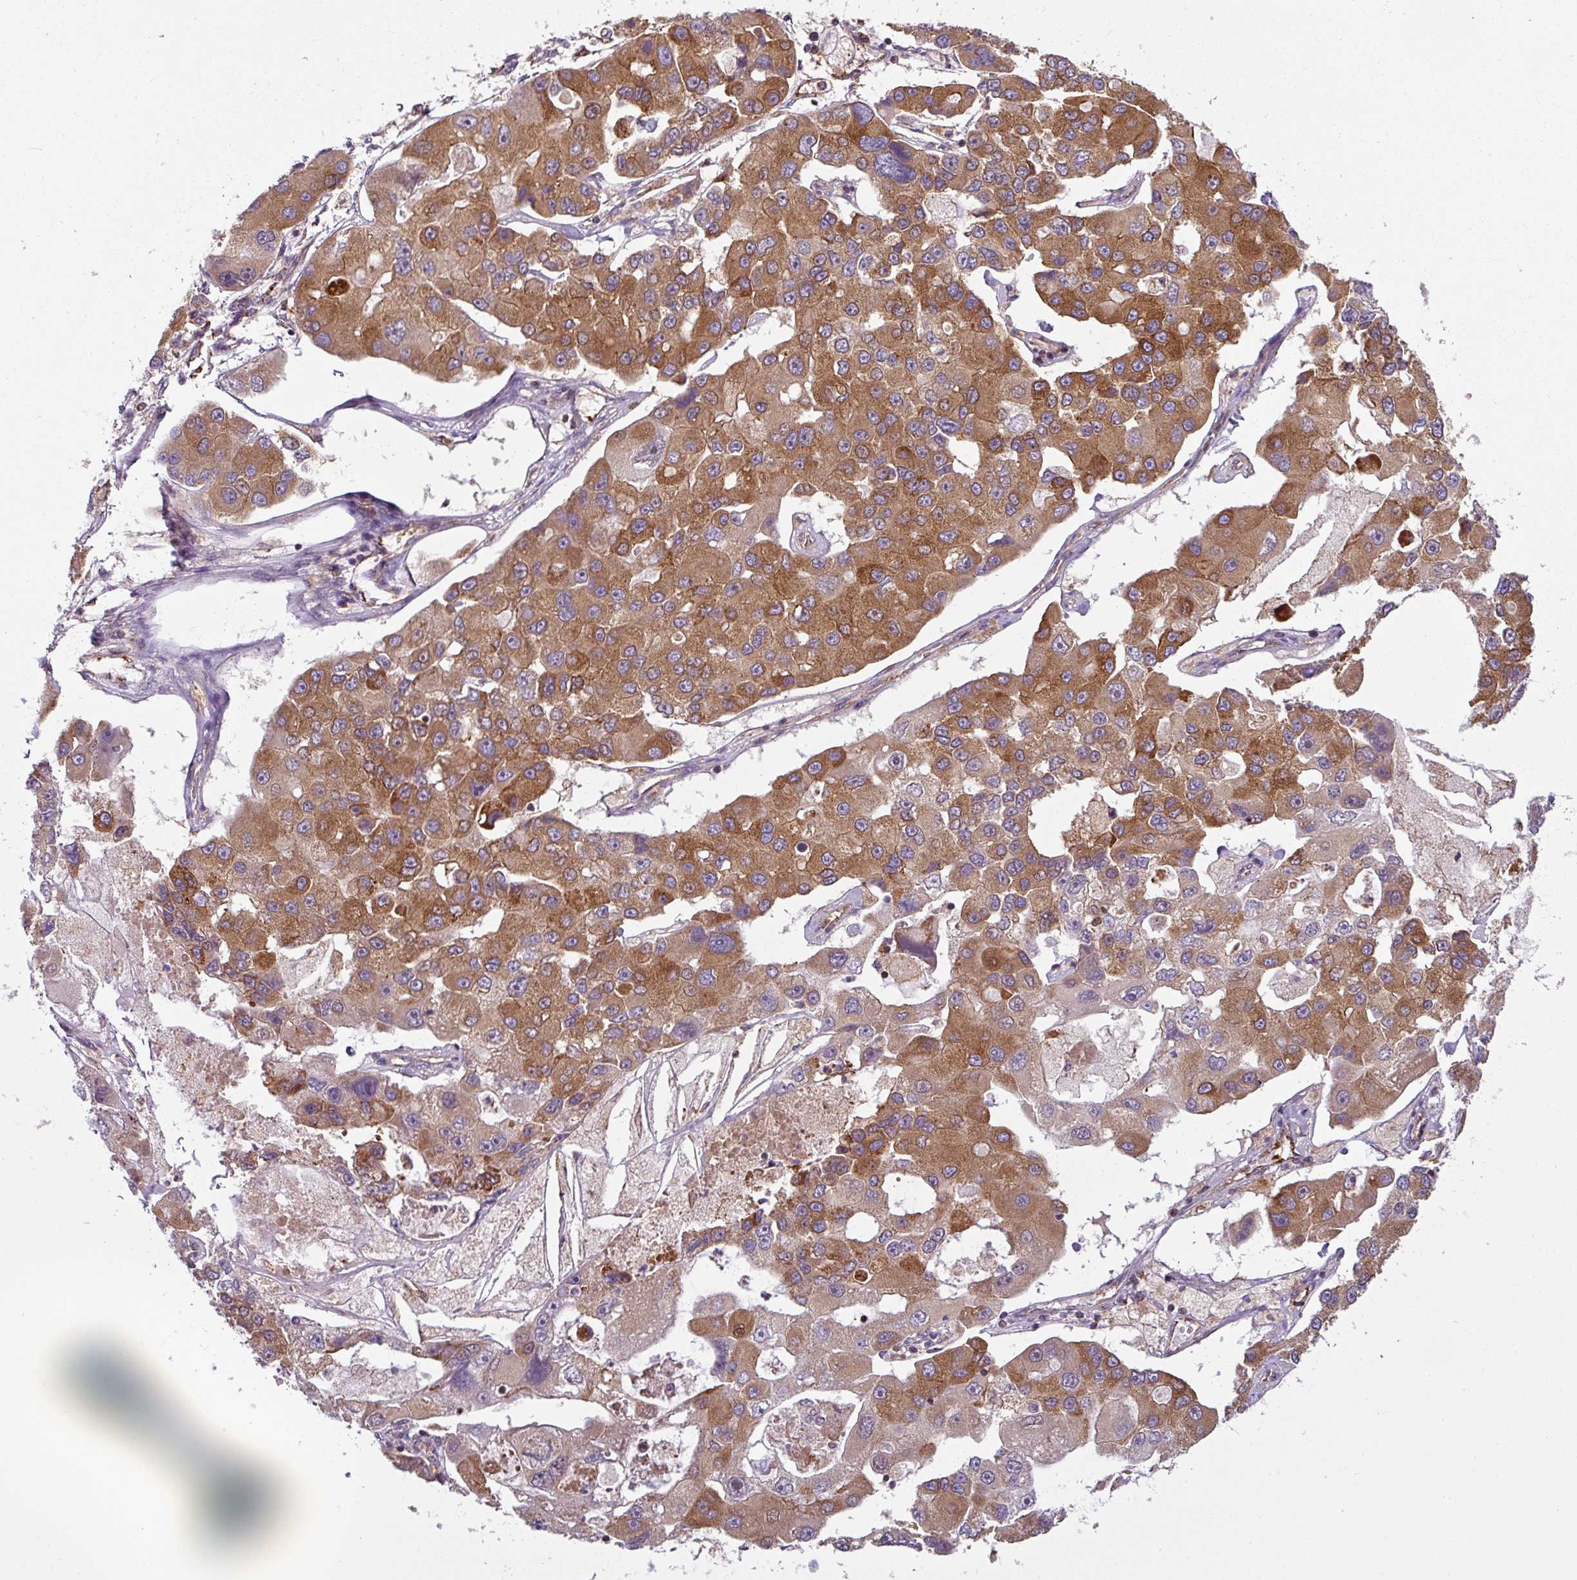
{"staining": {"intensity": "moderate", "quantity": ">75%", "location": "cytoplasmic/membranous"}, "tissue": "lung cancer", "cell_type": "Tumor cells", "image_type": "cancer", "snomed": [{"axis": "morphology", "description": "Adenocarcinoma, NOS"}, {"axis": "topography", "description": "Lung"}], "caption": "This is a photomicrograph of IHC staining of lung adenocarcinoma, which shows moderate staining in the cytoplasmic/membranous of tumor cells.", "gene": "PRELID3B", "patient": {"sex": "female", "age": 54}}